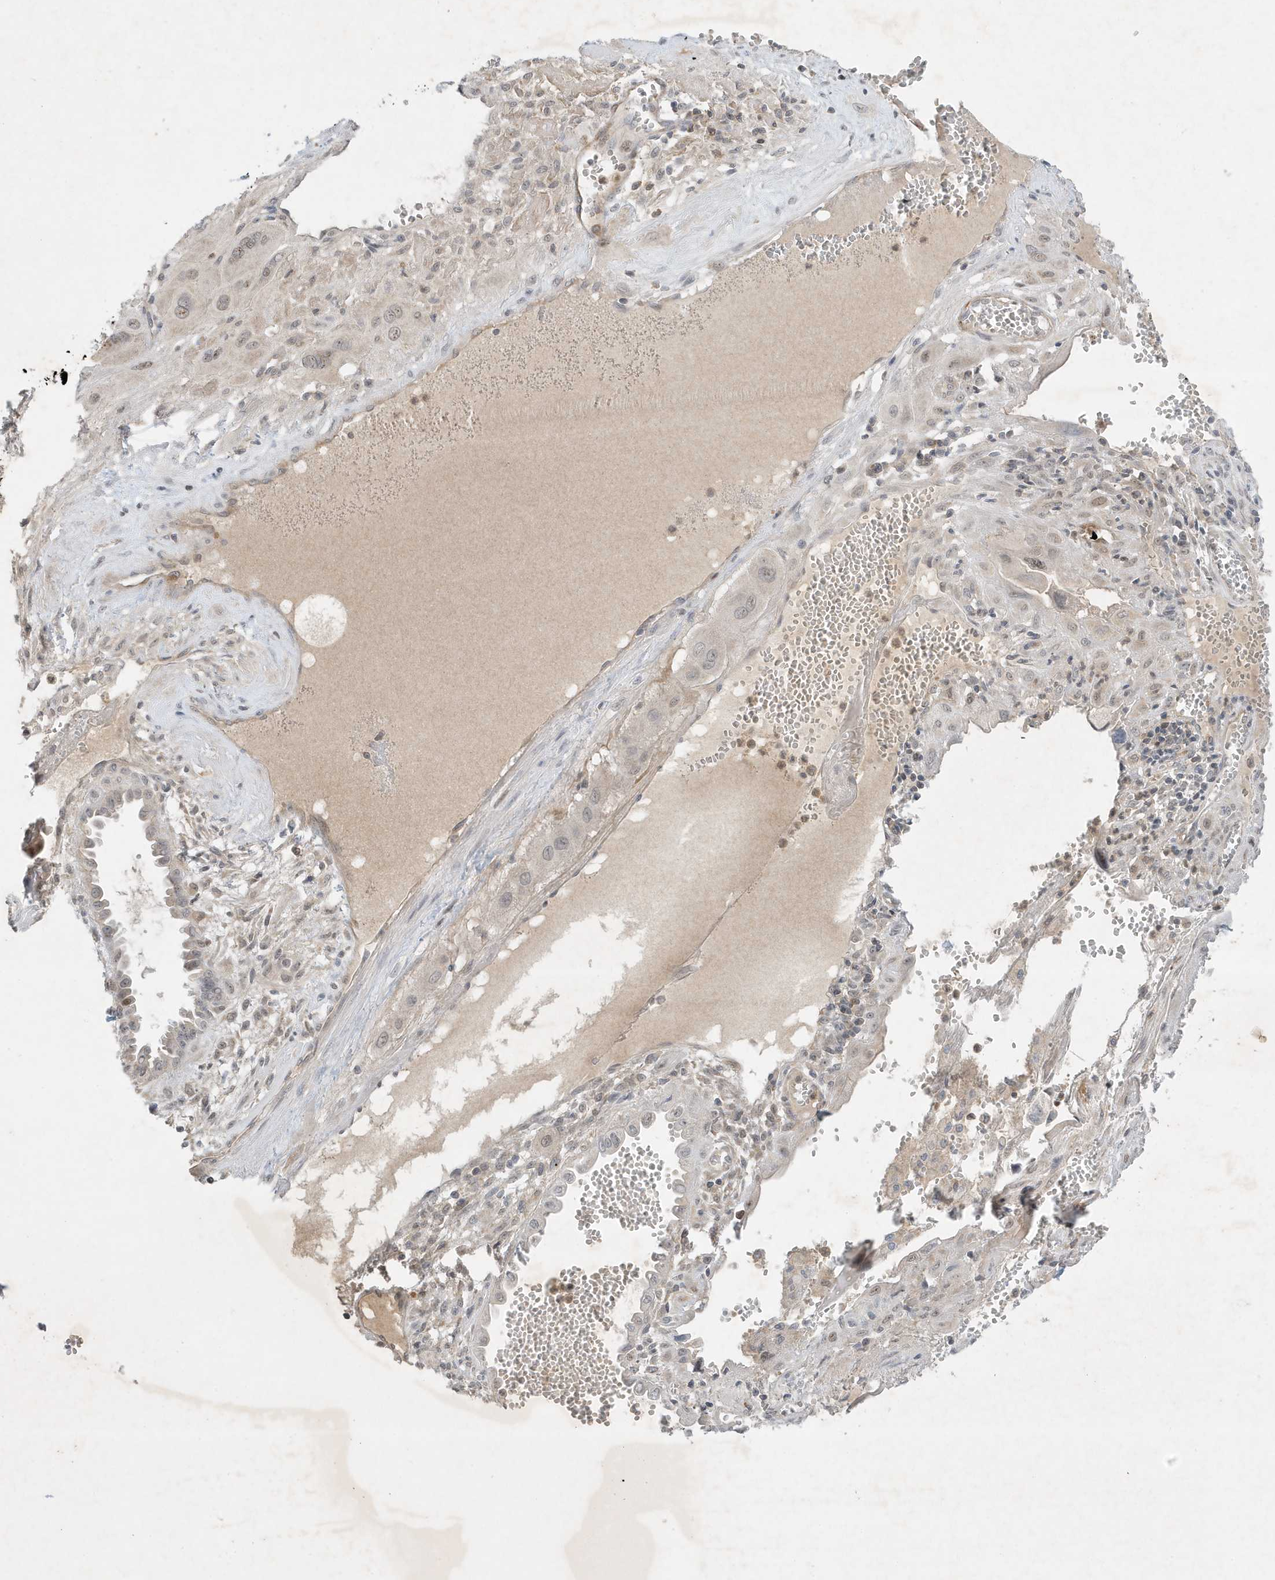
{"staining": {"intensity": "weak", "quantity": "<25%", "location": "nuclear"}, "tissue": "cervical cancer", "cell_type": "Tumor cells", "image_type": "cancer", "snomed": [{"axis": "morphology", "description": "Squamous cell carcinoma, NOS"}, {"axis": "topography", "description": "Cervix"}], "caption": "This is an immunohistochemistry (IHC) histopathology image of human cervical cancer (squamous cell carcinoma). There is no positivity in tumor cells.", "gene": "MAST3", "patient": {"sex": "female", "age": 34}}